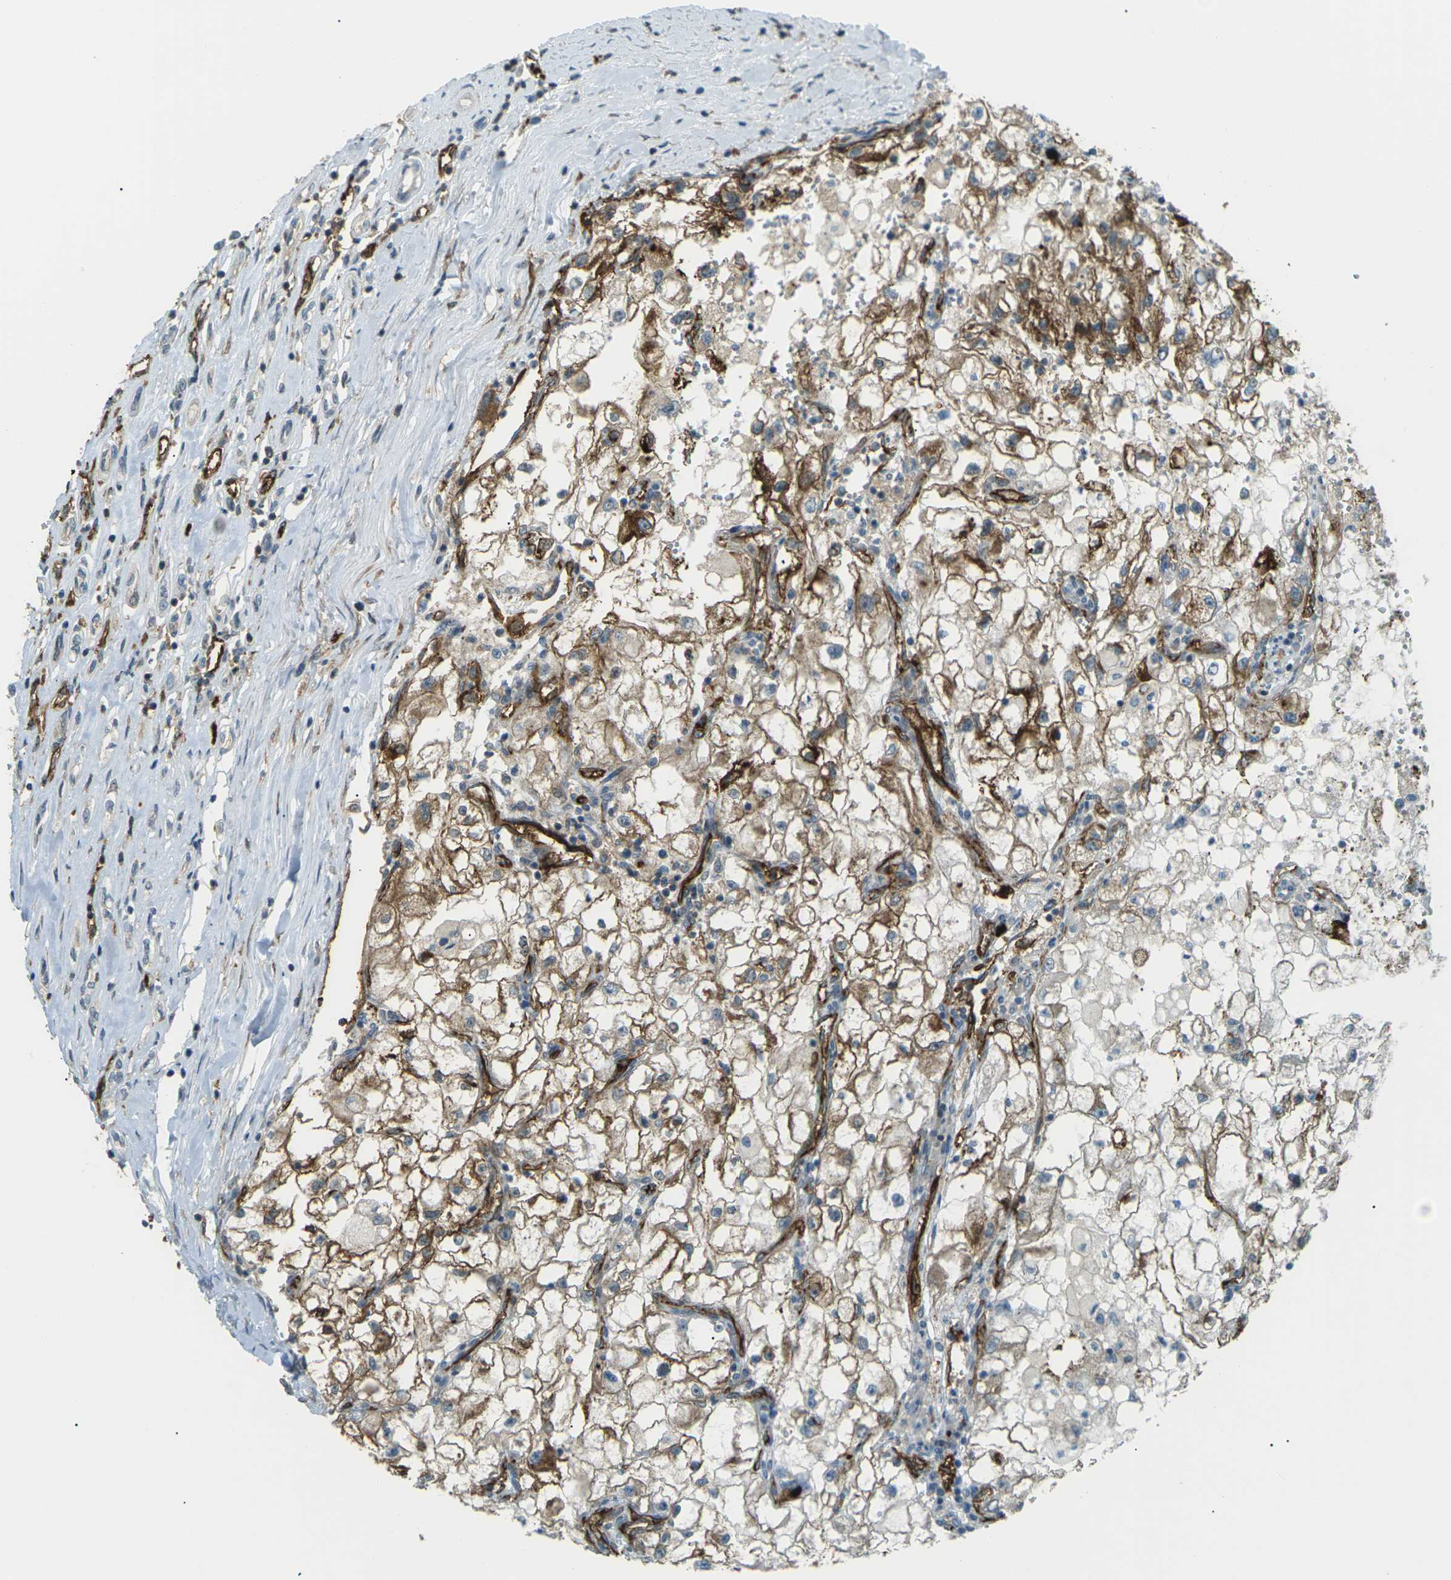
{"staining": {"intensity": "moderate", "quantity": "25%-75%", "location": "cytoplasmic/membranous"}, "tissue": "renal cancer", "cell_type": "Tumor cells", "image_type": "cancer", "snomed": [{"axis": "morphology", "description": "Adenocarcinoma, NOS"}, {"axis": "topography", "description": "Kidney"}], "caption": "This micrograph exhibits IHC staining of renal cancer (adenocarcinoma), with medium moderate cytoplasmic/membranous positivity in about 25%-75% of tumor cells.", "gene": "S1PR1", "patient": {"sex": "female", "age": 70}}